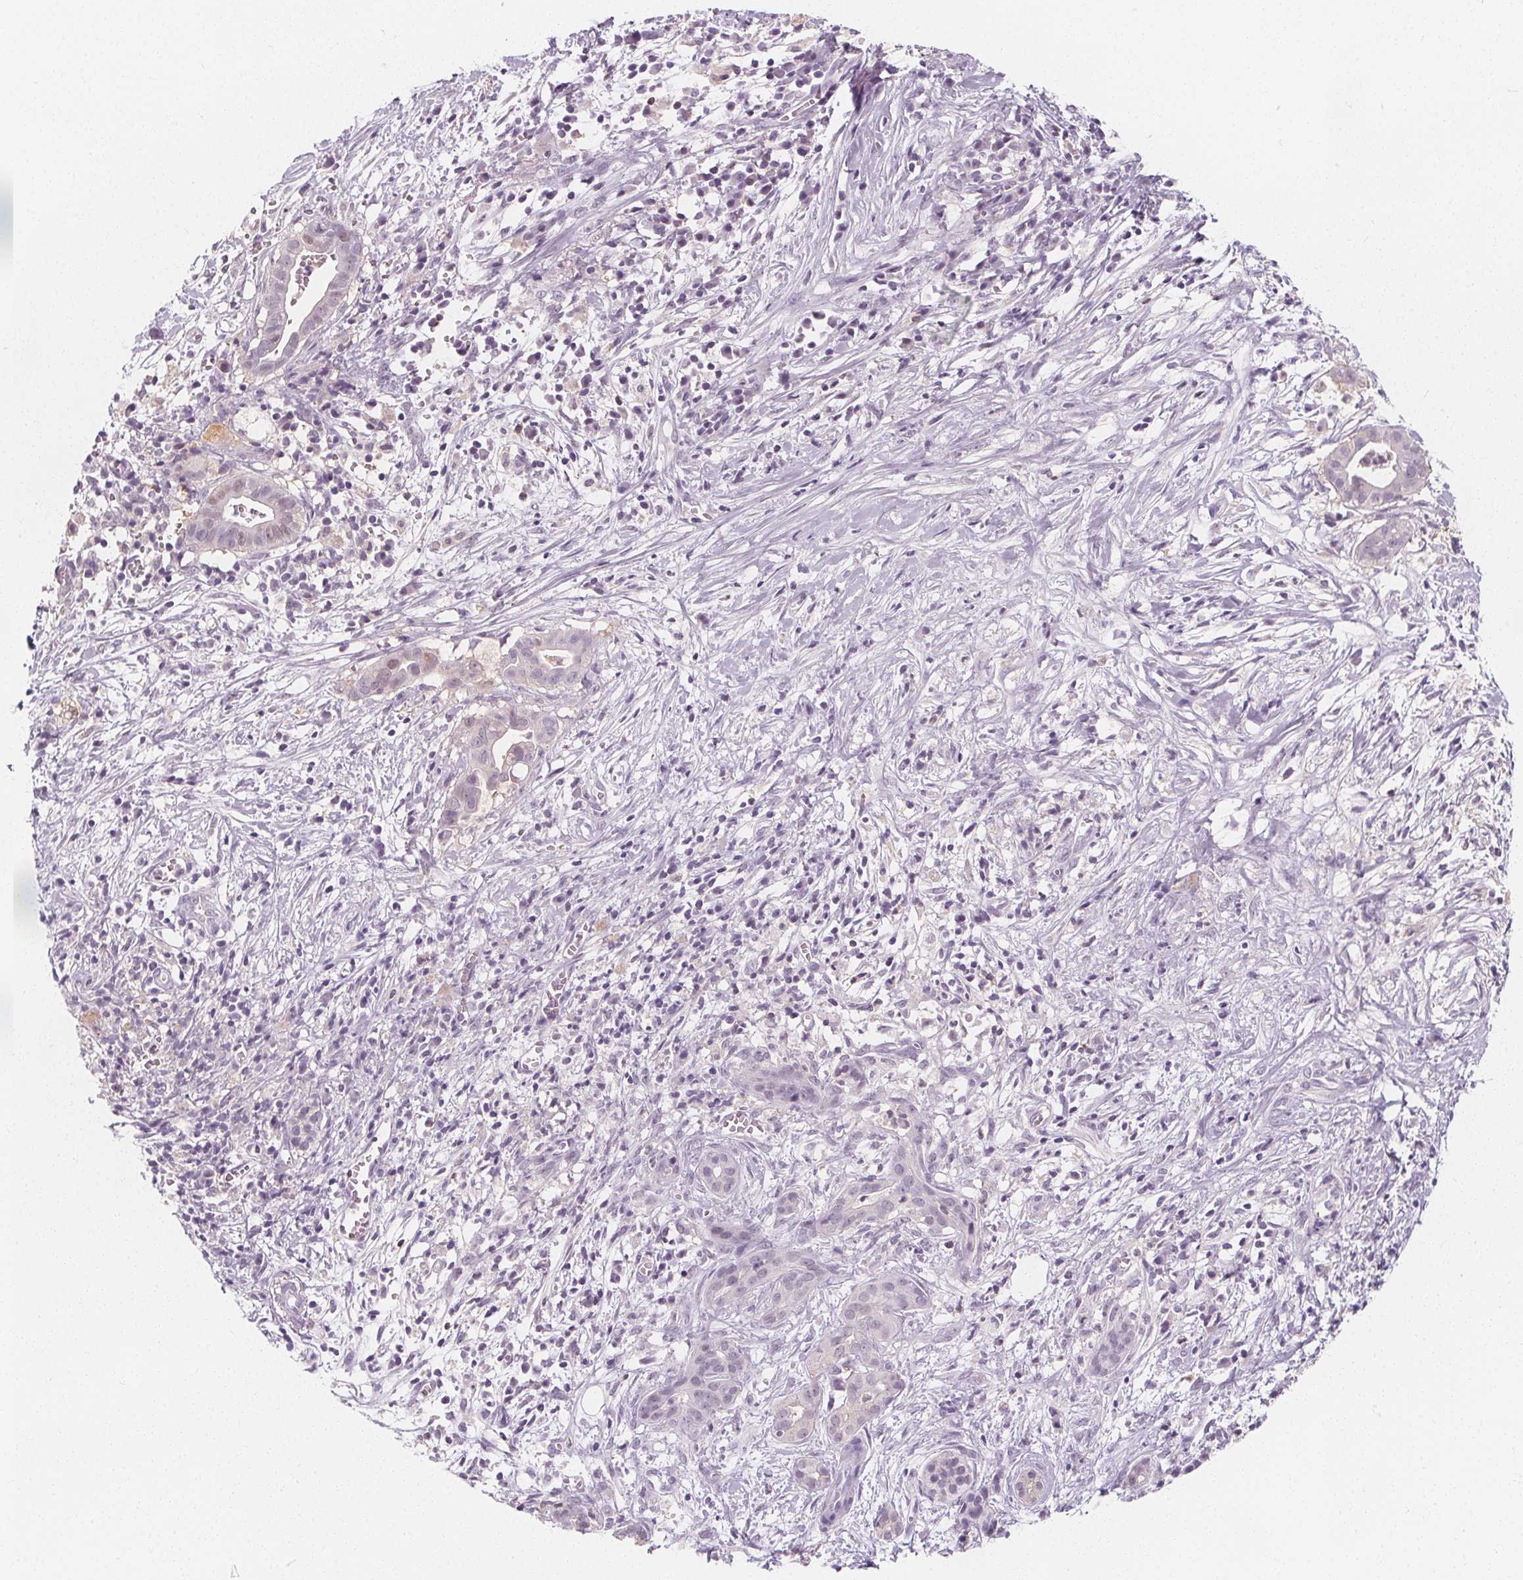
{"staining": {"intensity": "negative", "quantity": "none", "location": "none"}, "tissue": "pancreatic cancer", "cell_type": "Tumor cells", "image_type": "cancer", "snomed": [{"axis": "morphology", "description": "Adenocarcinoma, NOS"}, {"axis": "topography", "description": "Pancreas"}], "caption": "Image shows no protein staining in tumor cells of adenocarcinoma (pancreatic) tissue.", "gene": "UGP2", "patient": {"sex": "male", "age": 61}}